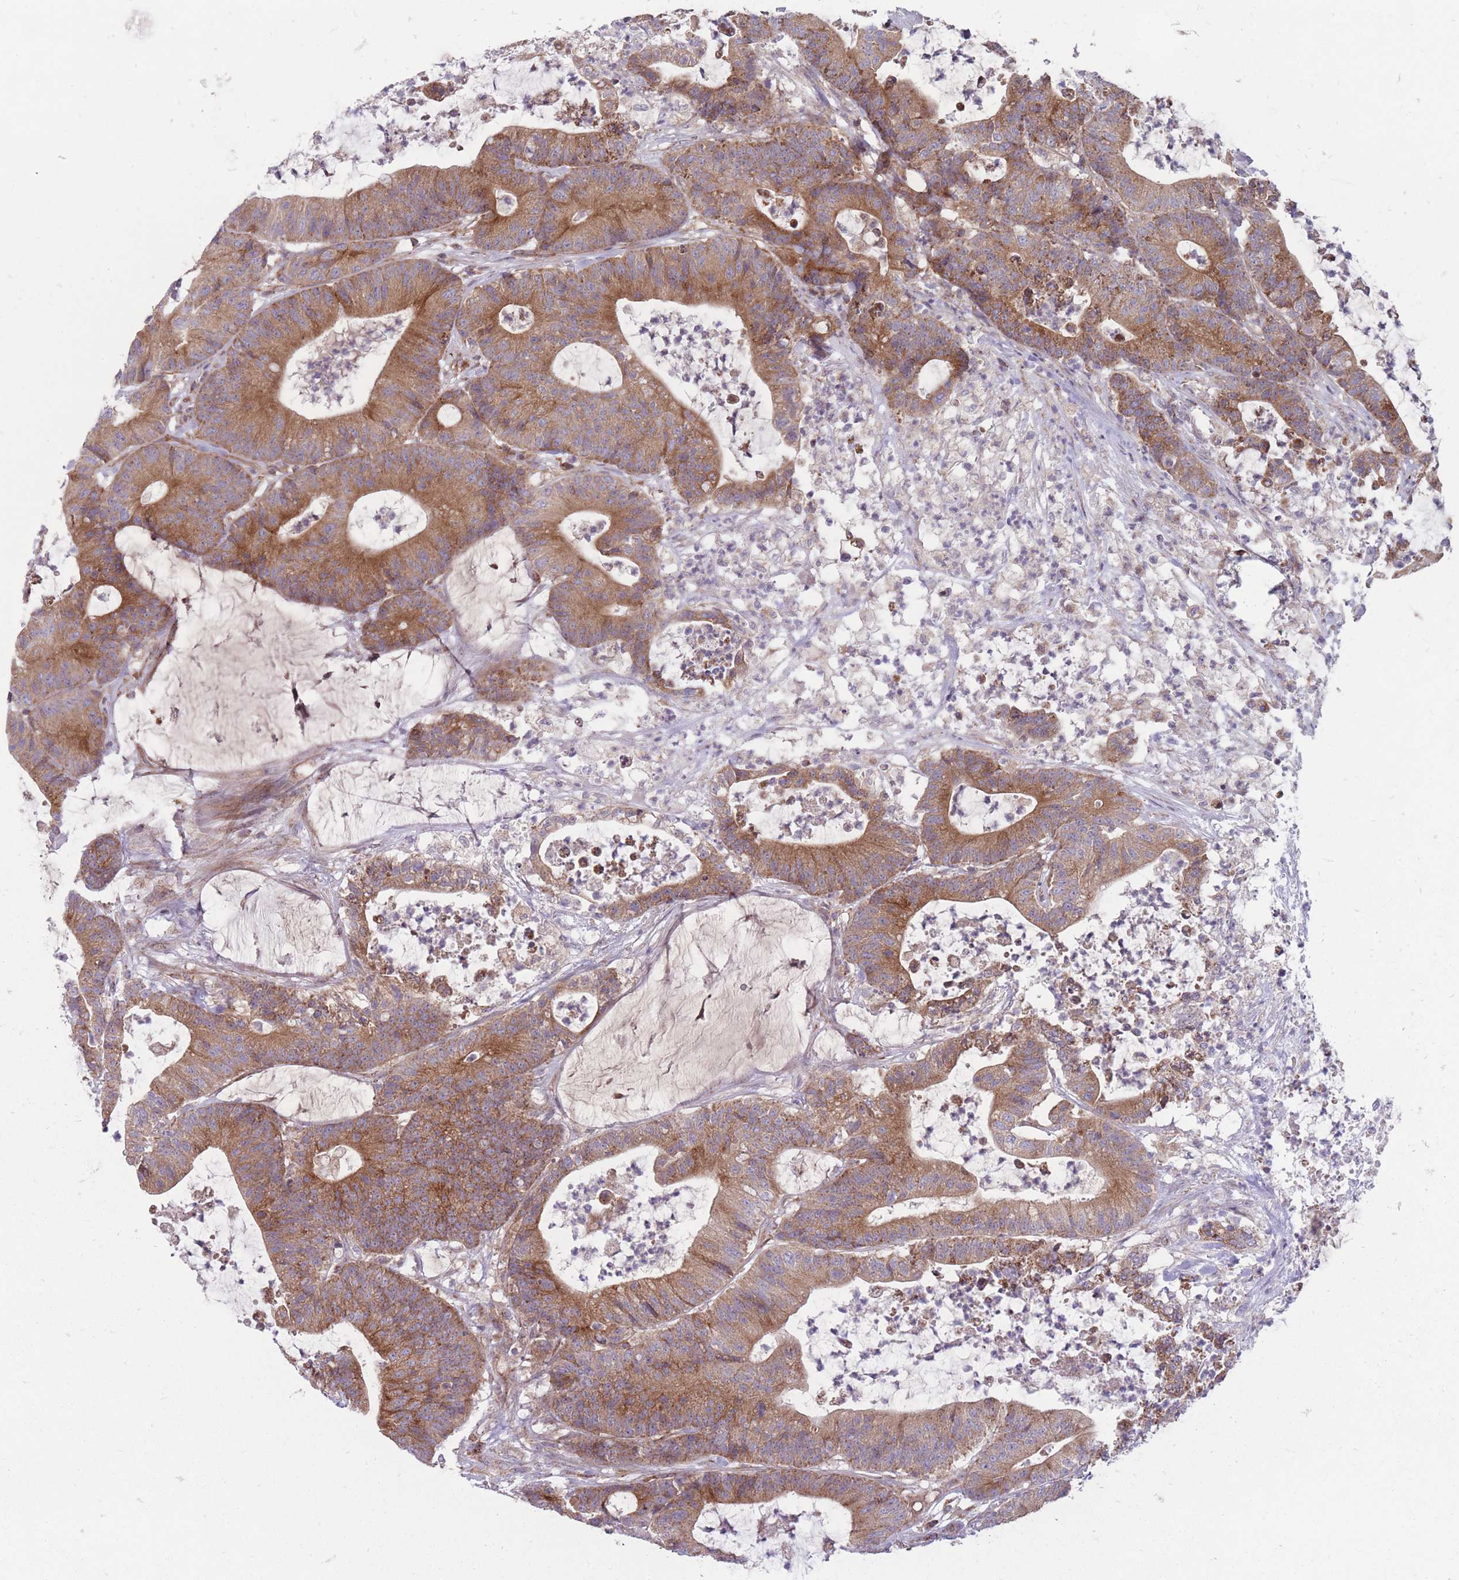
{"staining": {"intensity": "moderate", "quantity": ">75%", "location": "cytoplasmic/membranous"}, "tissue": "colorectal cancer", "cell_type": "Tumor cells", "image_type": "cancer", "snomed": [{"axis": "morphology", "description": "Adenocarcinoma, NOS"}, {"axis": "topography", "description": "Colon"}], "caption": "Protein staining of adenocarcinoma (colorectal) tissue displays moderate cytoplasmic/membranous expression in about >75% of tumor cells.", "gene": "ANKRD10", "patient": {"sex": "female", "age": 84}}